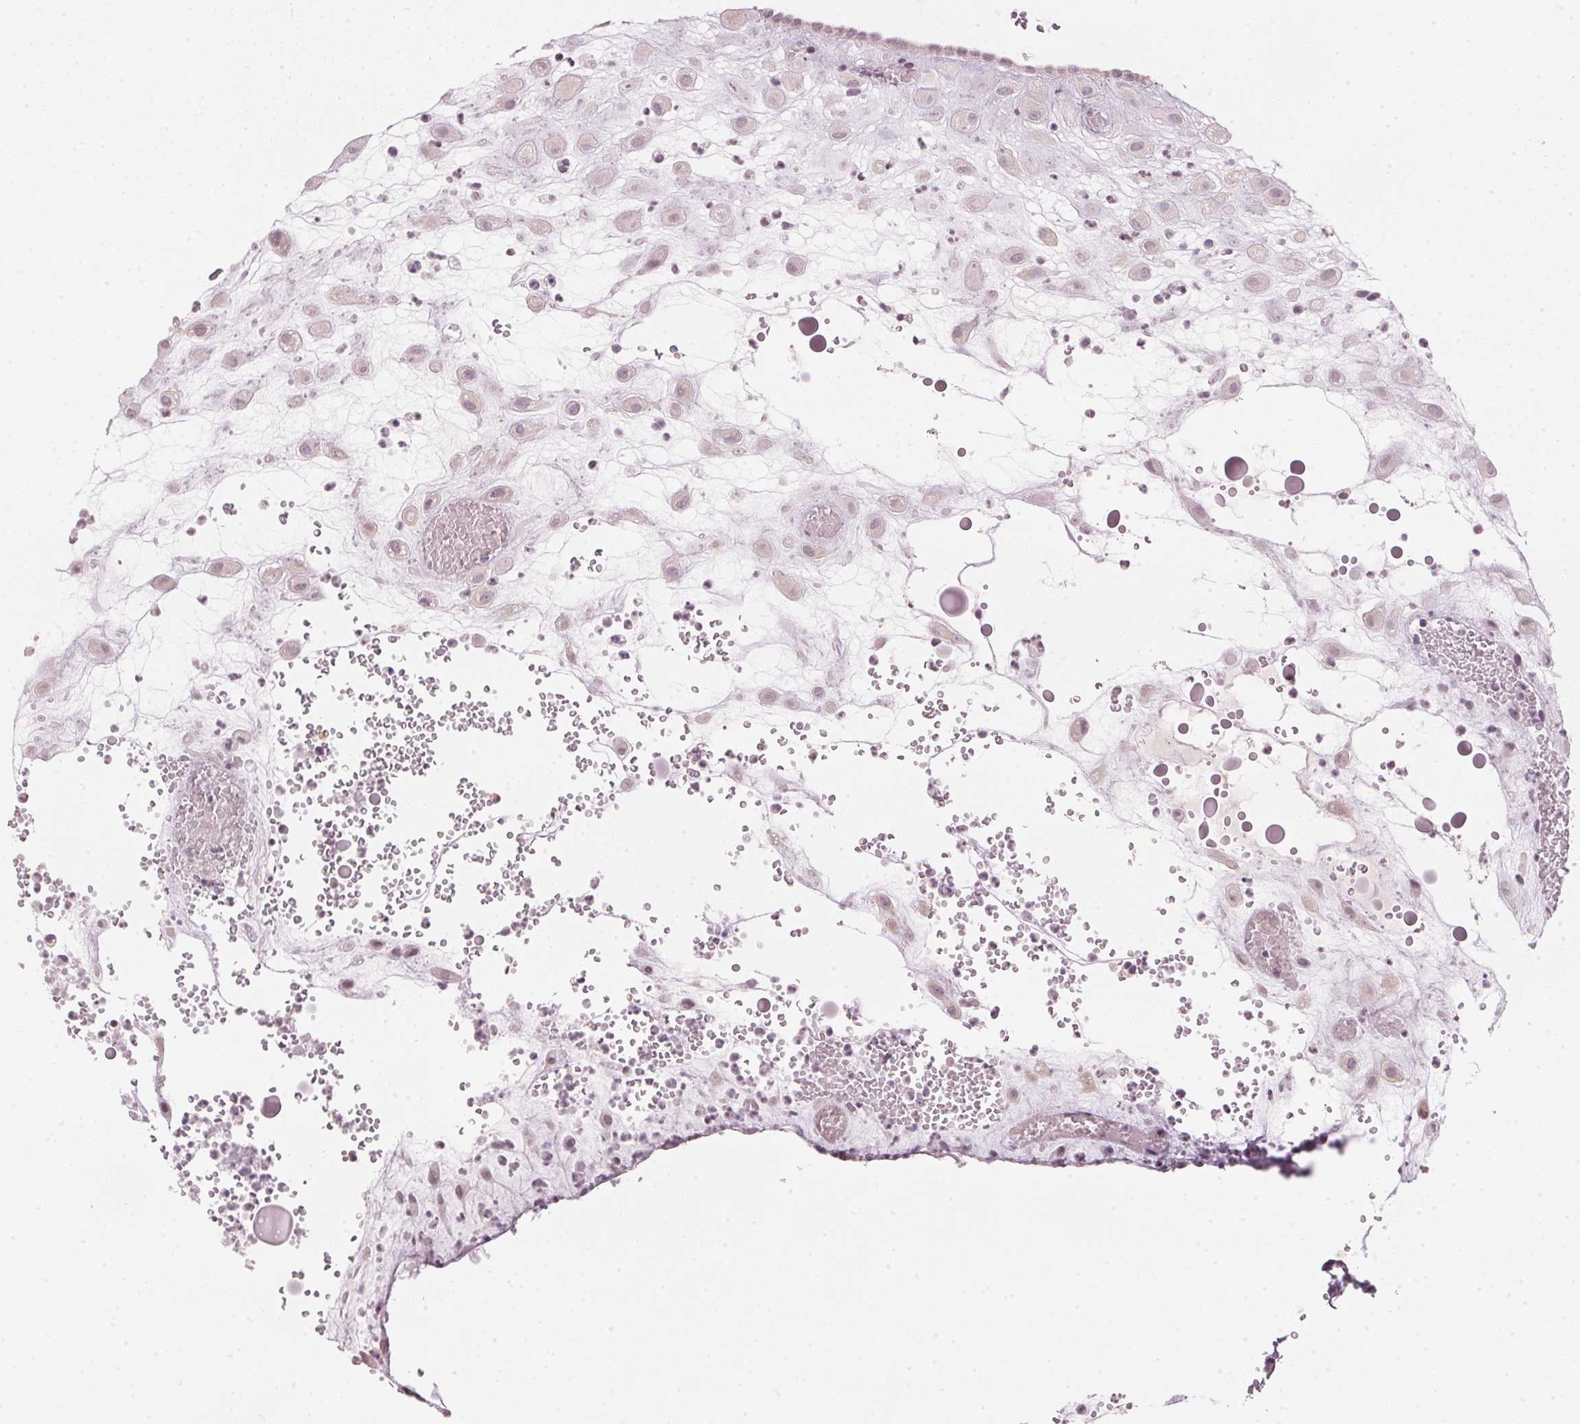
{"staining": {"intensity": "negative", "quantity": "none", "location": "none"}, "tissue": "placenta", "cell_type": "Decidual cells", "image_type": "normal", "snomed": [{"axis": "morphology", "description": "Normal tissue, NOS"}, {"axis": "topography", "description": "Placenta"}], "caption": "The immunohistochemistry (IHC) histopathology image has no significant positivity in decidual cells of placenta.", "gene": "SFRP4", "patient": {"sex": "female", "age": 24}}